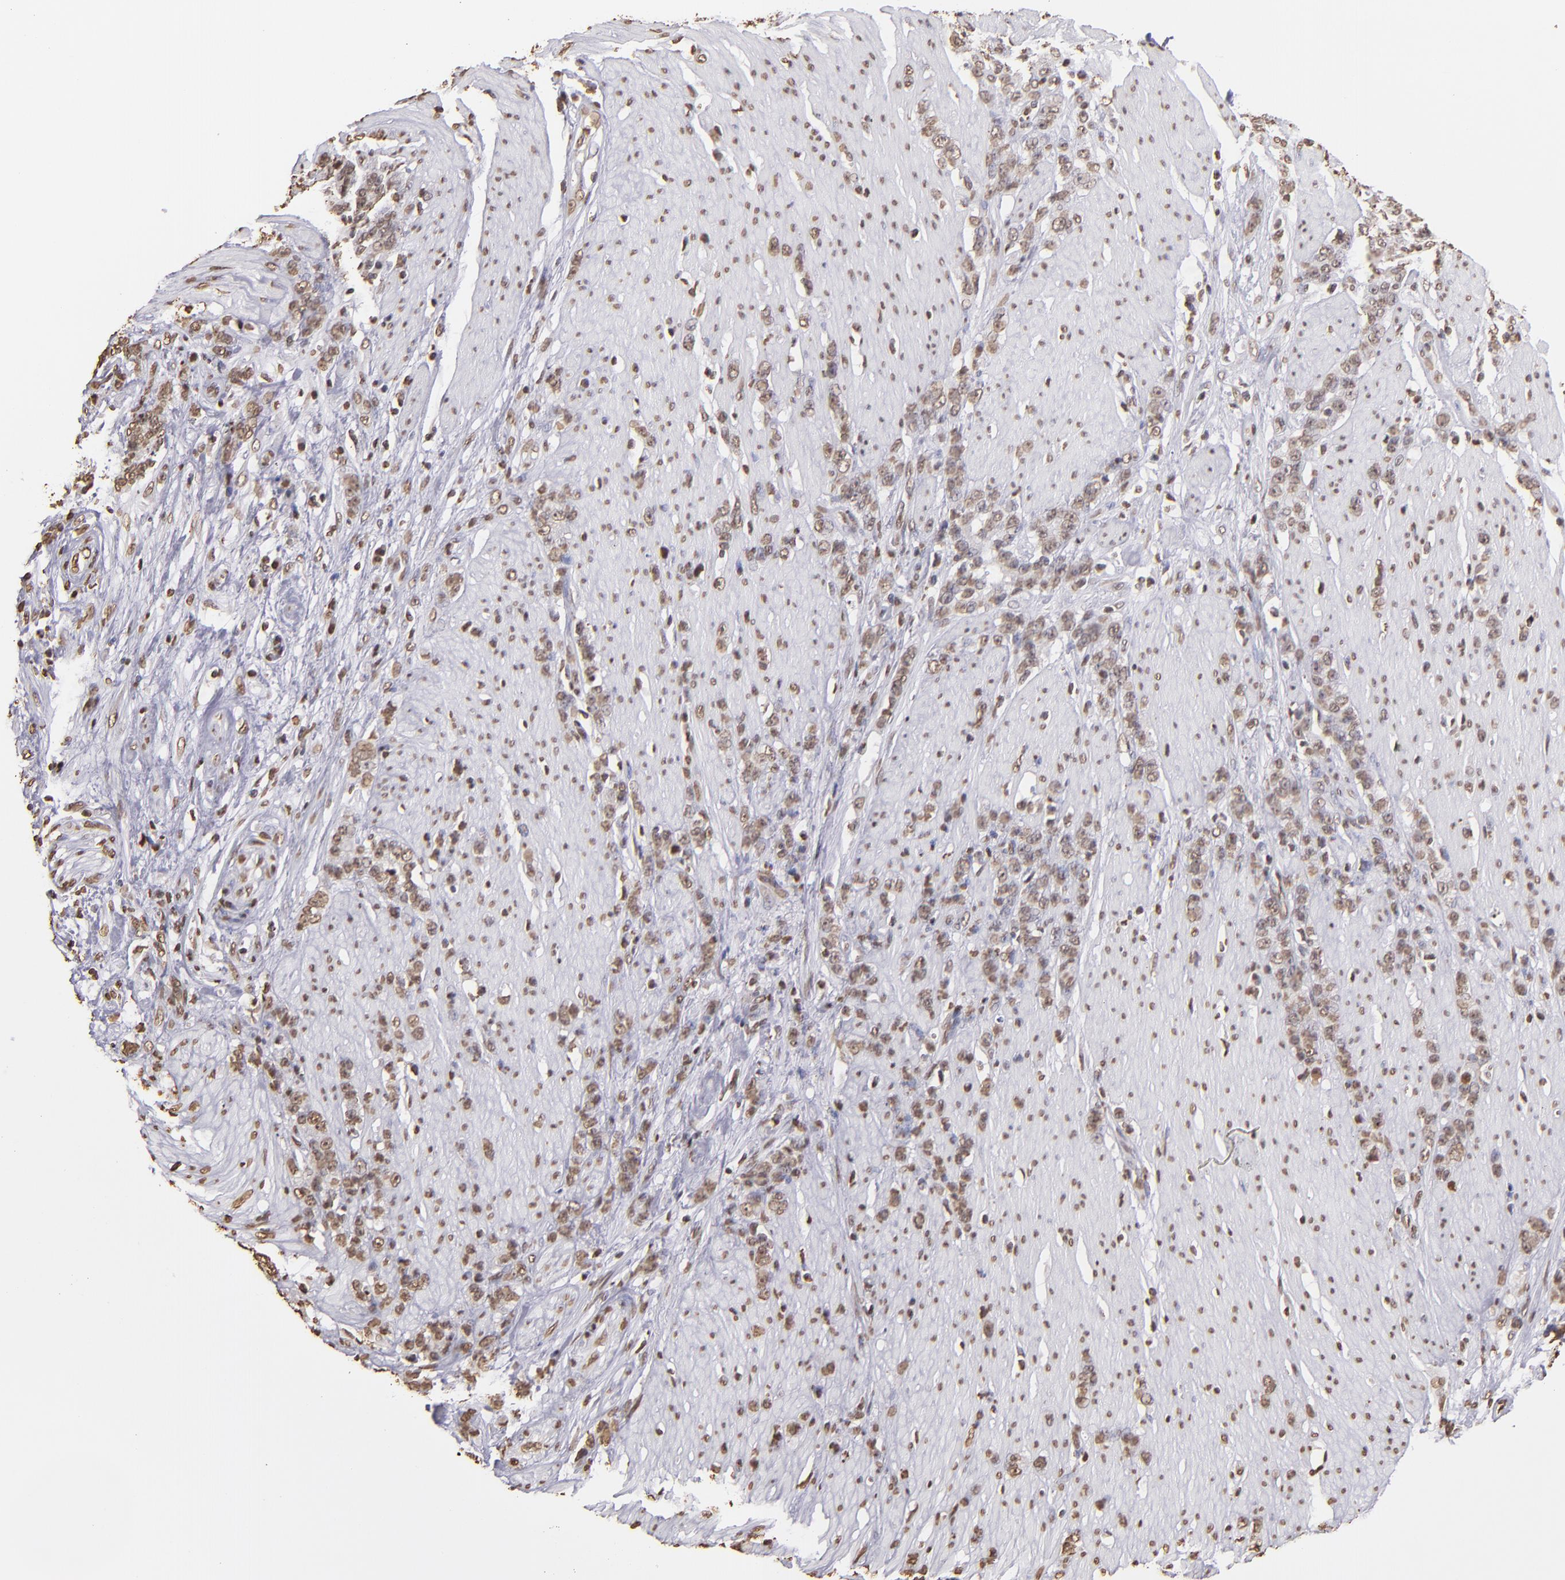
{"staining": {"intensity": "weak", "quantity": "25%-75%", "location": "nuclear"}, "tissue": "stomach cancer", "cell_type": "Tumor cells", "image_type": "cancer", "snomed": [{"axis": "morphology", "description": "Adenocarcinoma, NOS"}, {"axis": "topography", "description": "Stomach, lower"}], "caption": "High-power microscopy captured an IHC photomicrograph of stomach cancer, revealing weak nuclear expression in about 25%-75% of tumor cells.", "gene": "LBX1", "patient": {"sex": "male", "age": 88}}